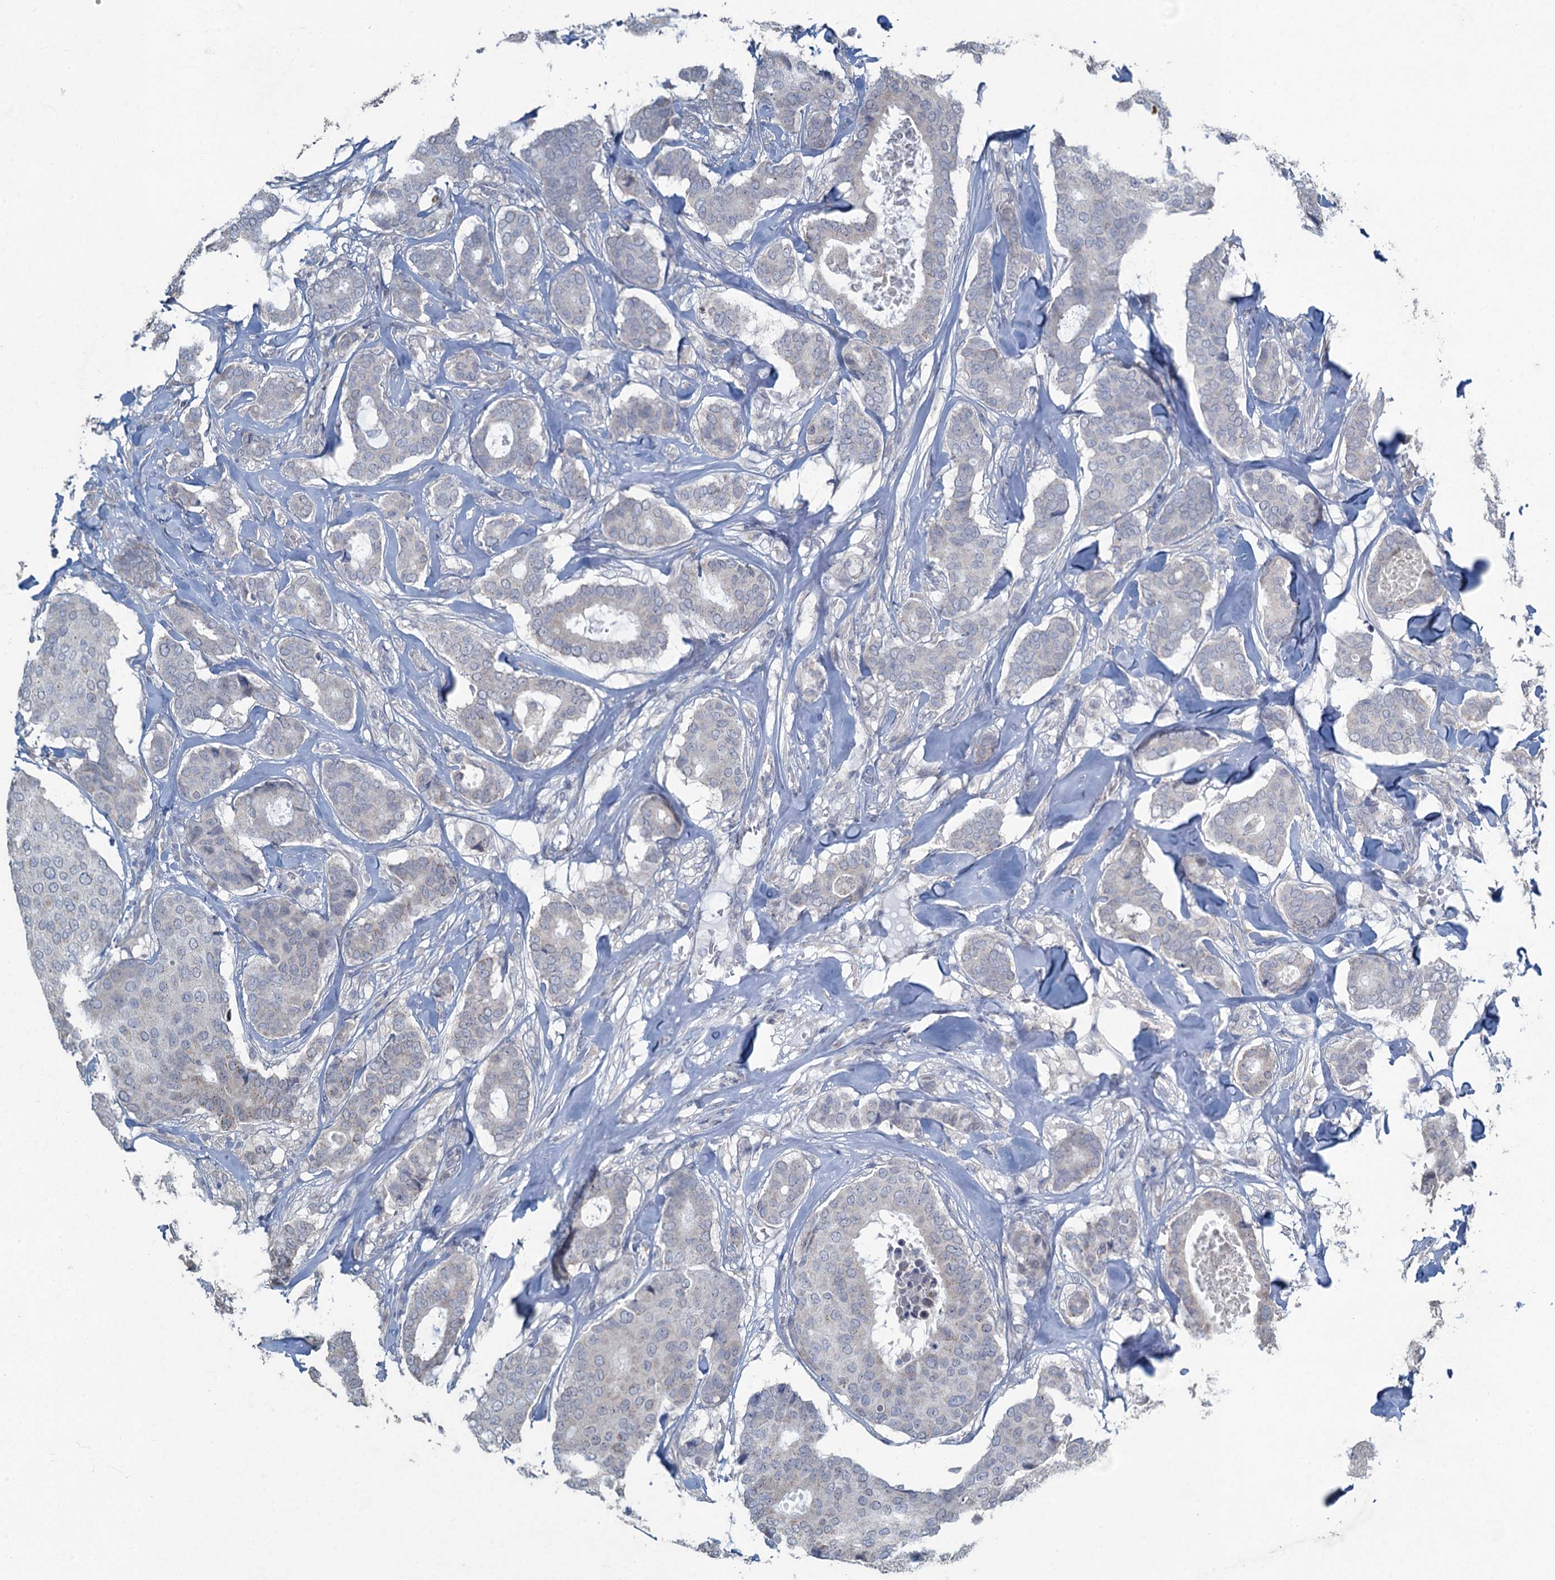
{"staining": {"intensity": "negative", "quantity": "none", "location": "none"}, "tissue": "breast cancer", "cell_type": "Tumor cells", "image_type": "cancer", "snomed": [{"axis": "morphology", "description": "Duct carcinoma"}, {"axis": "topography", "description": "Breast"}], "caption": "Immunohistochemistry image of breast cancer (intraductal carcinoma) stained for a protein (brown), which demonstrates no staining in tumor cells.", "gene": "TEX35", "patient": {"sex": "female", "age": 75}}